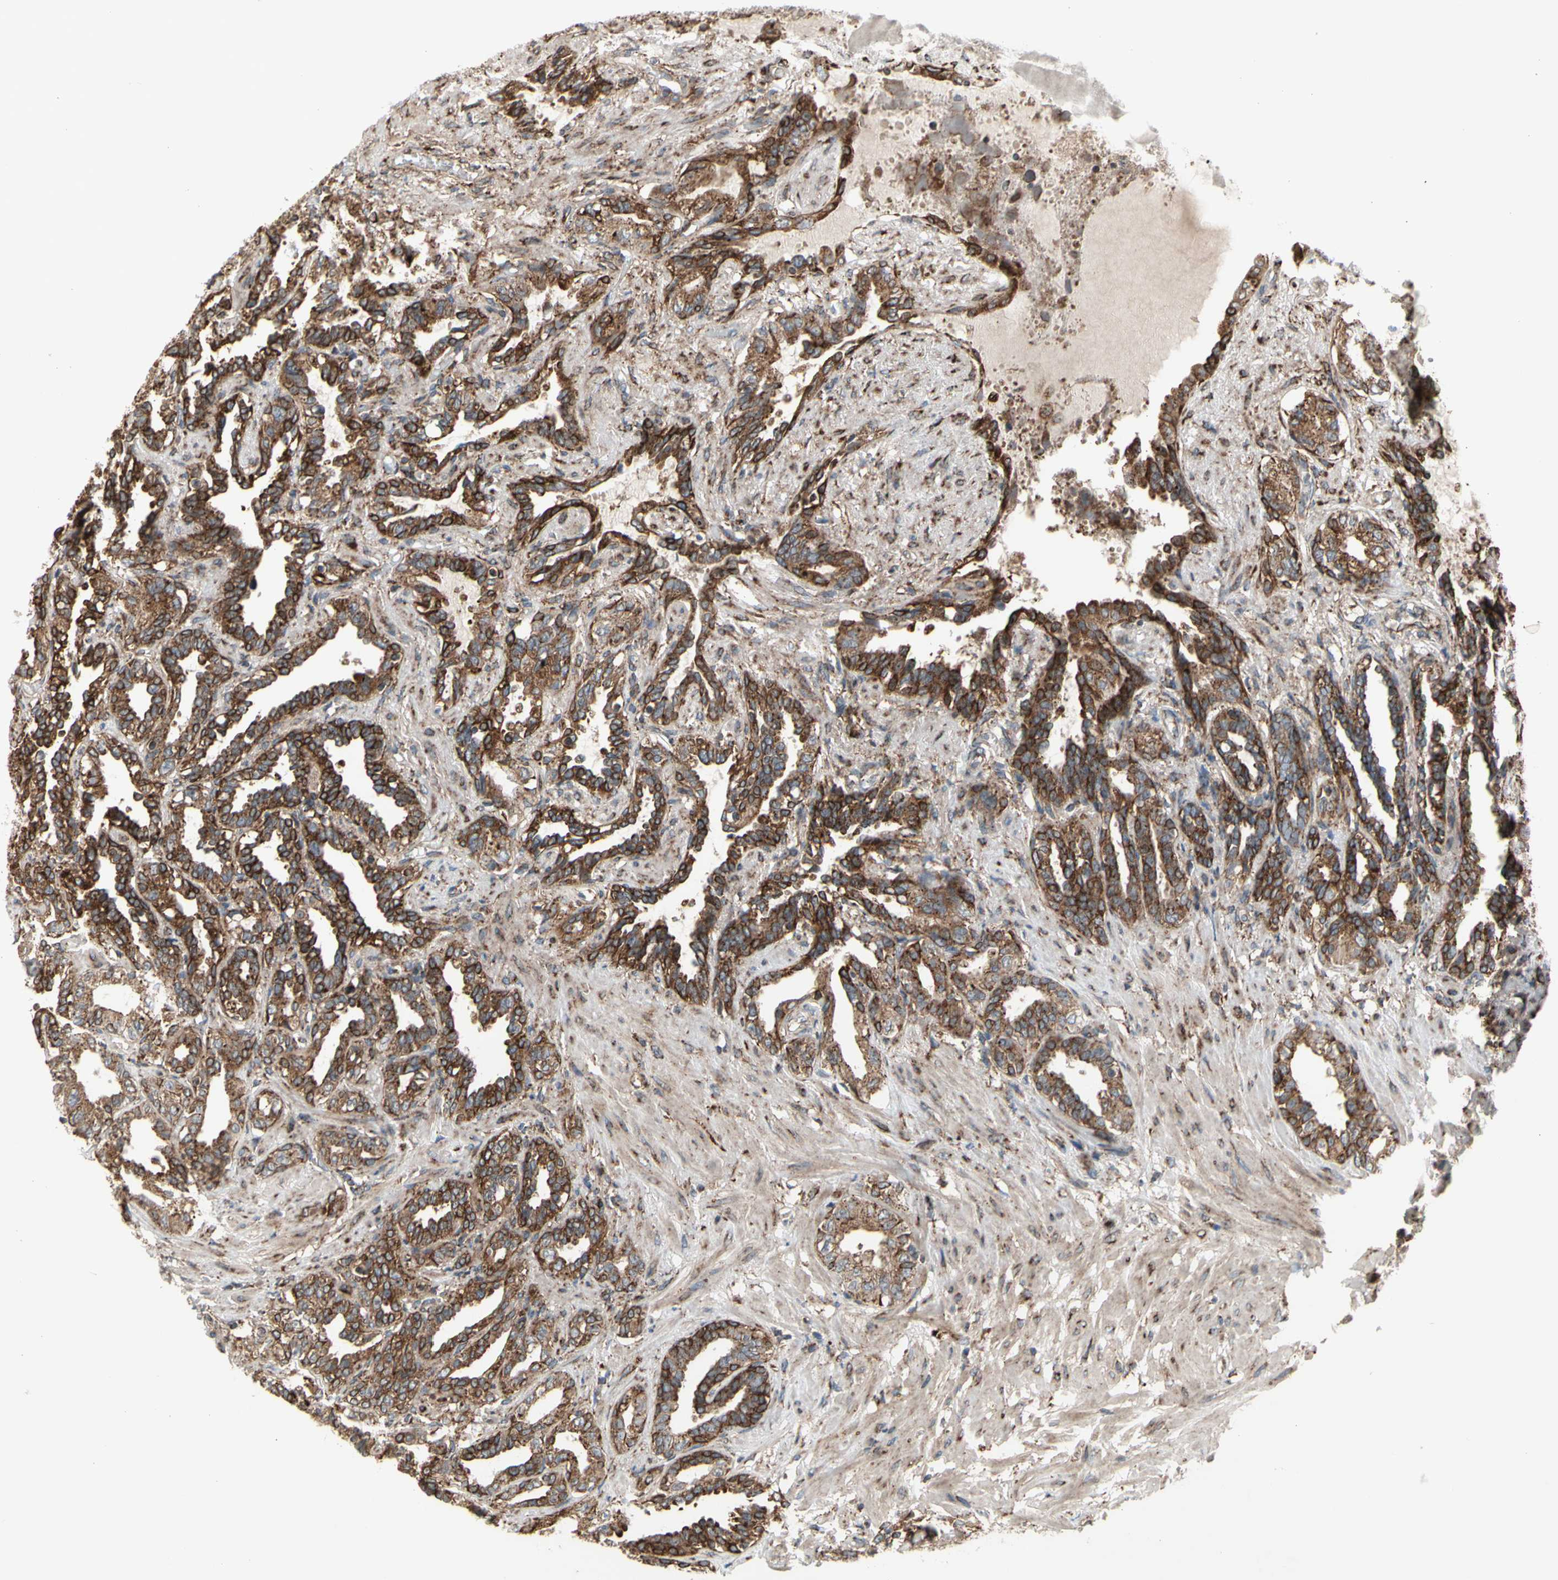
{"staining": {"intensity": "strong", "quantity": ">75%", "location": "cytoplasmic/membranous"}, "tissue": "seminal vesicle", "cell_type": "Glandular cells", "image_type": "normal", "snomed": [{"axis": "morphology", "description": "Normal tissue, NOS"}, {"axis": "topography", "description": "Seminal veicle"}], "caption": "Seminal vesicle stained with IHC demonstrates strong cytoplasmic/membranous positivity in approximately >75% of glandular cells.", "gene": "SLC39A9", "patient": {"sex": "male", "age": 61}}